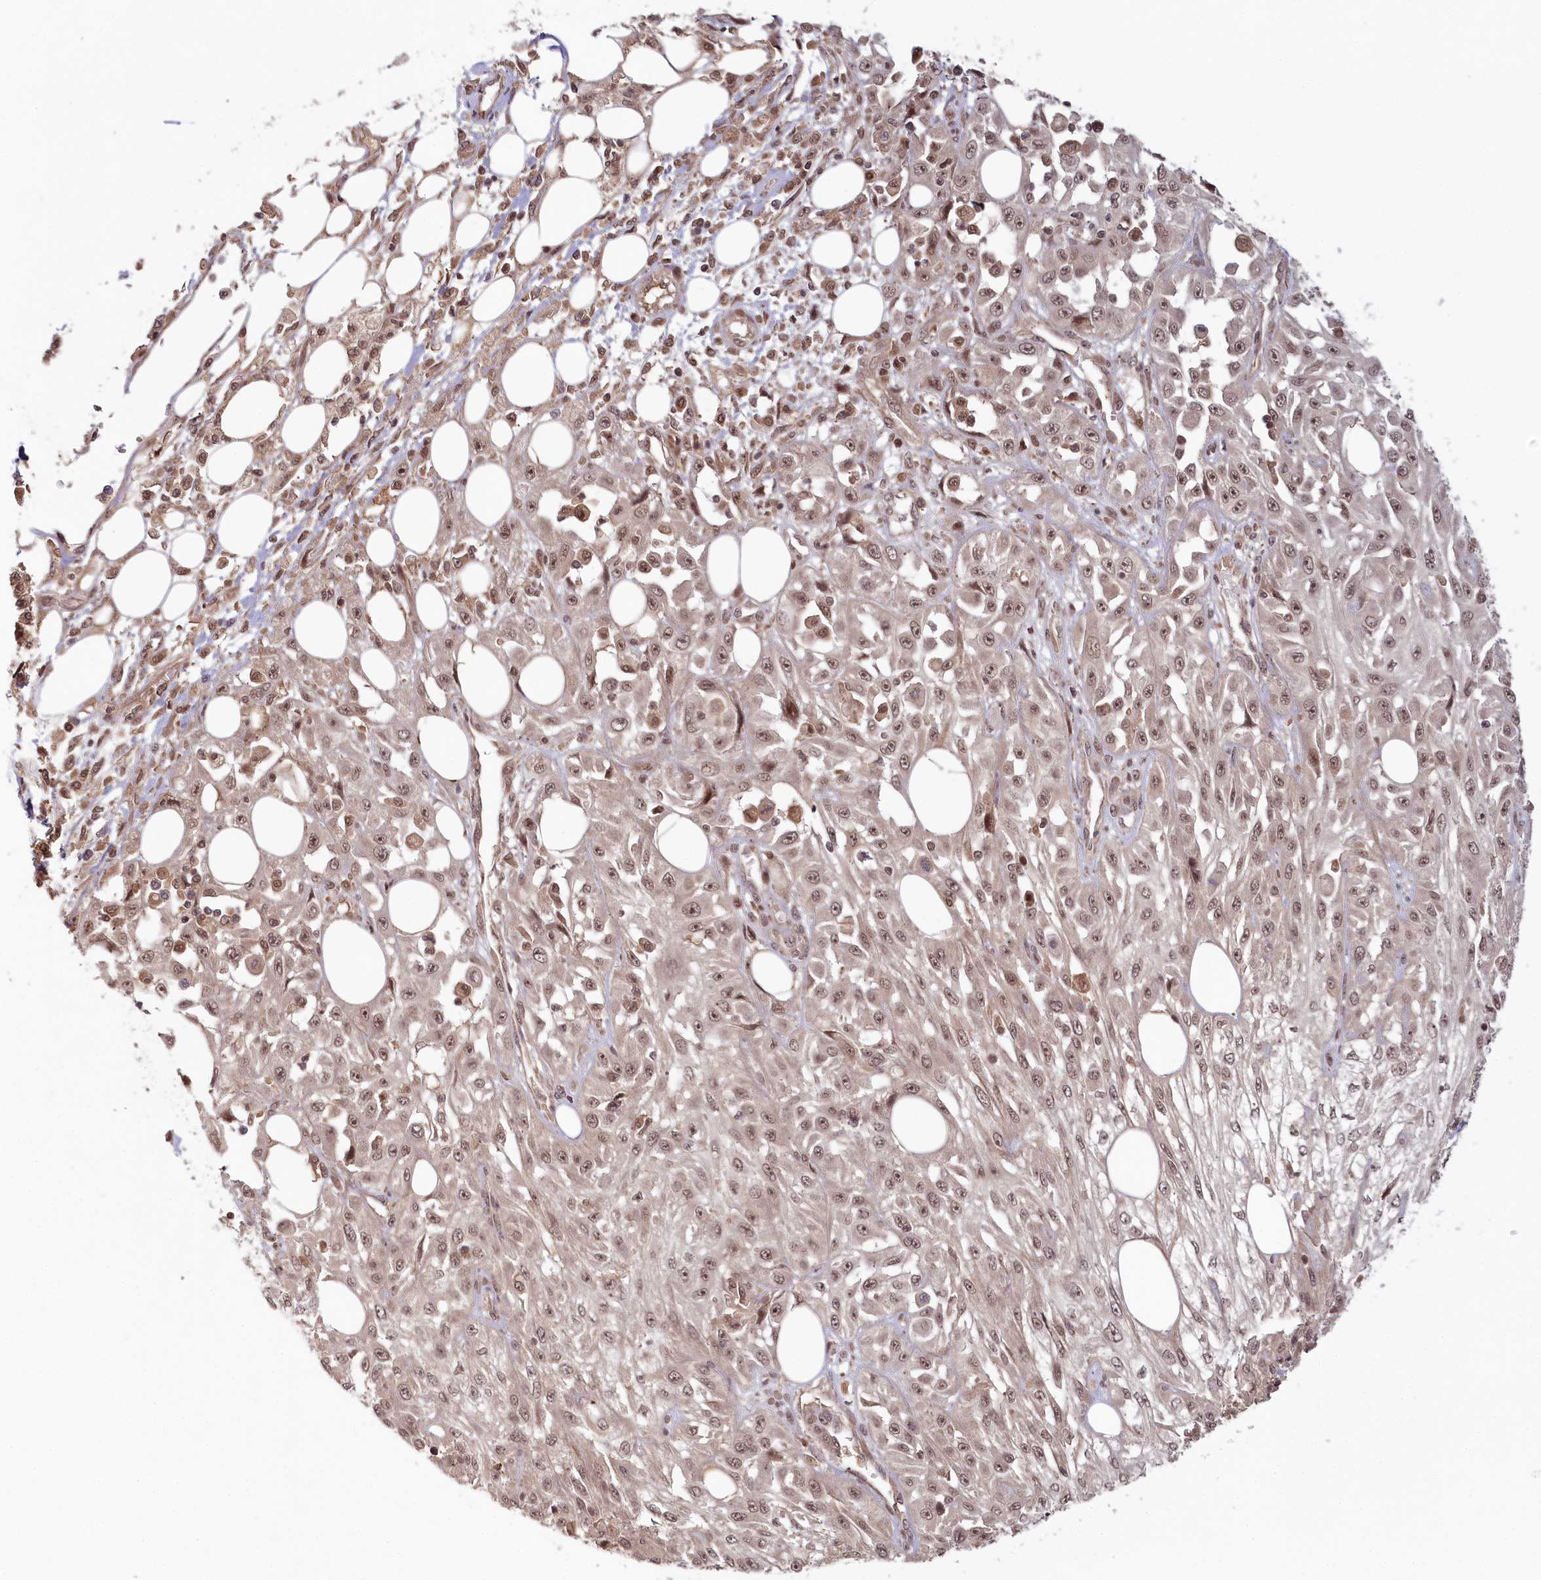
{"staining": {"intensity": "weak", "quantity": ">75%", "location": "nuclear"}, "tissue": "skin cancer", "cell_type": "Tumor cells", "image_type": "cancer", "snomed": [{"axis": "morphology", "description": "Squamous cell carcinoma, NOS"}, {"axis": "morphology", "description": "Squamous cell carcinoma, metastatic, NOS"}, {"axis": "topography", "description": "Skin"}, {"axis": "topography", "description": "Lymph node"}], "caption": "Protein expression analysis of skin metastatic squamous cell carcinoma exhibits weak nuclear staining in approximately >75% of tumor cells.", "gene": "WAPL", "patient": {"sex": "male", "age": 75}}